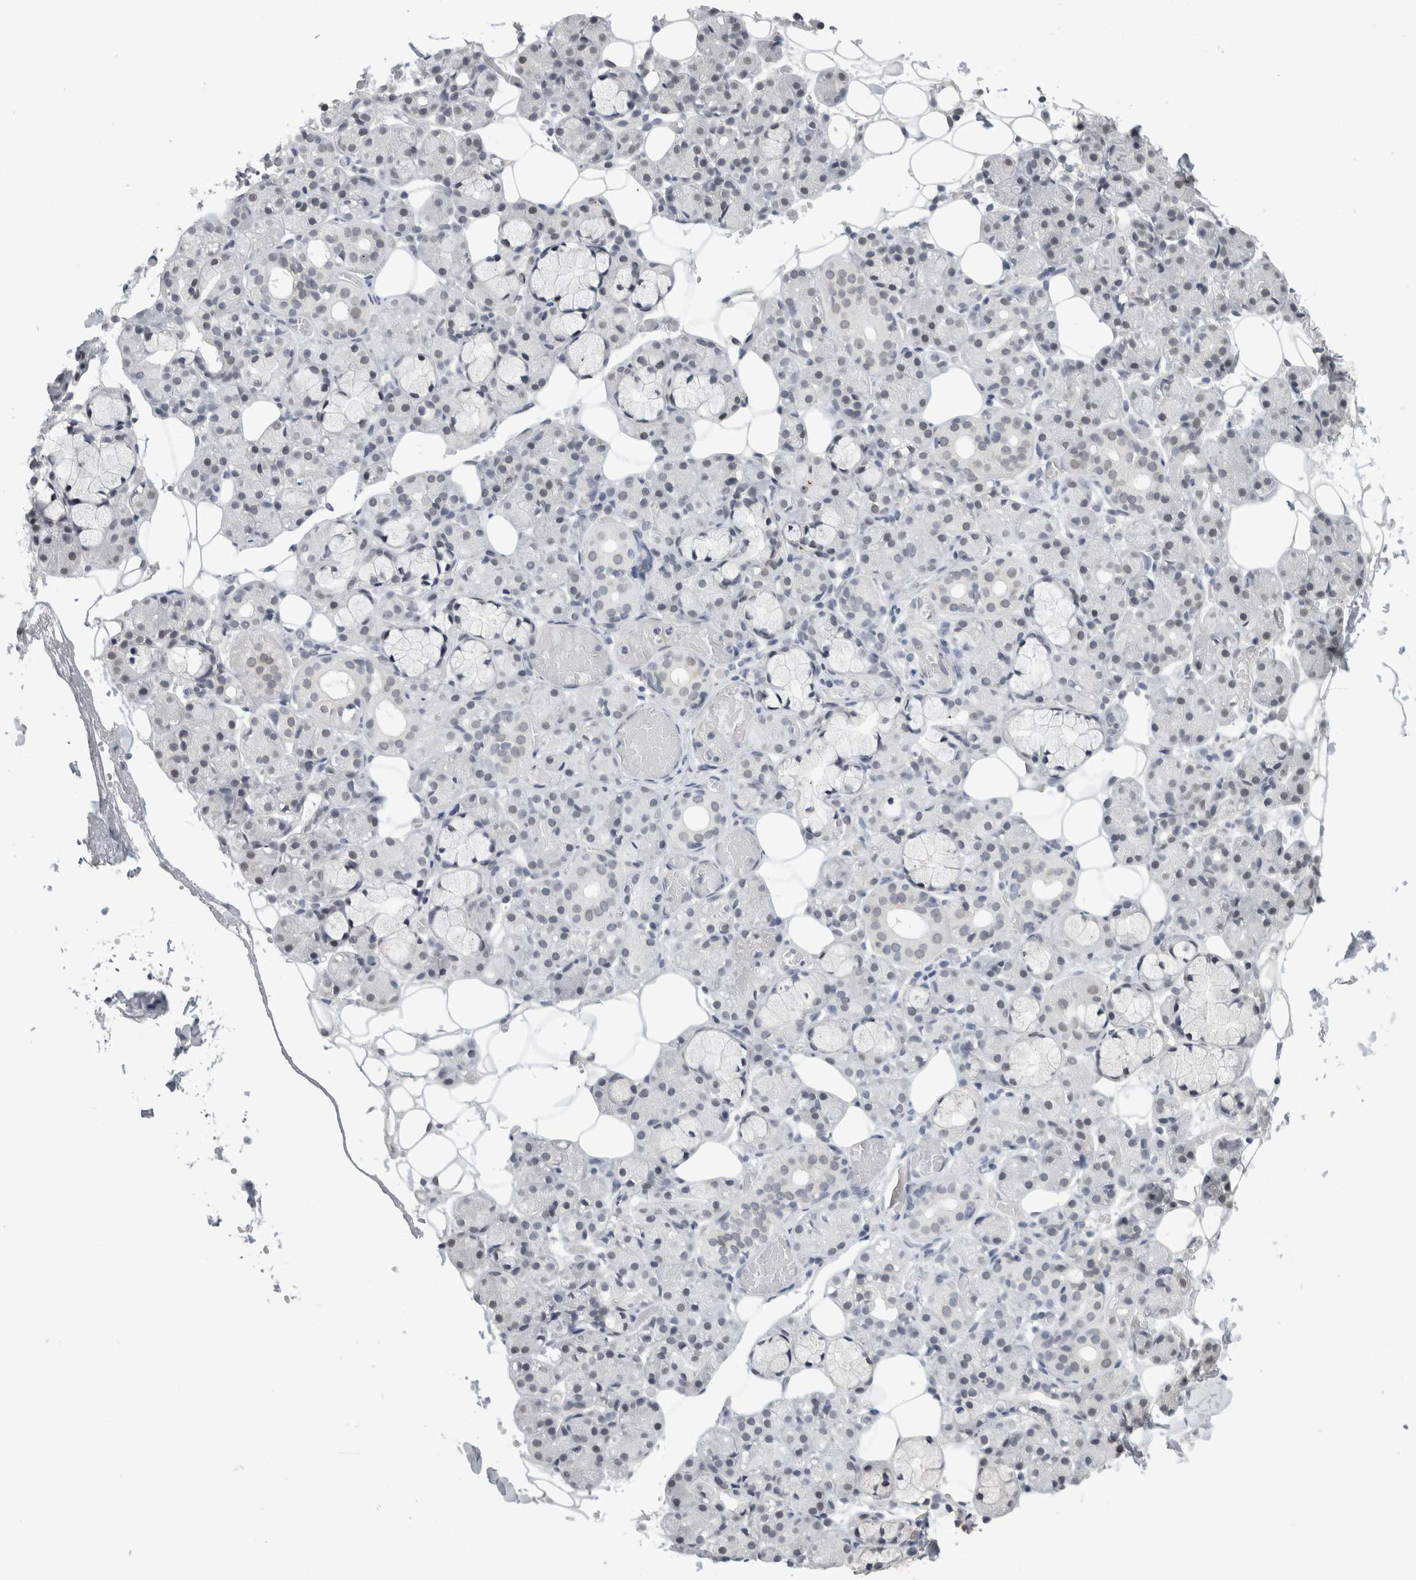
{"staining": {"intensity": "weak", "quantity": "<25%", "location": "nuclear"}, "tissue": "salivary gland", "cell_type": "Glandular cells", "image_type": "normal", "snomed": [{"axis": "morphology", "description": "Normal tissue, NOS"}, {"axis": "topography", "description": "Salivary gland"}], "caption": "Immunohistochemical staining of benign salivary gland exhibits no significant expression in glandular cells. (DAB IHC, high magnification).", "gene": "ZNF770", "patient": {"sex": "male", "age": 63}}